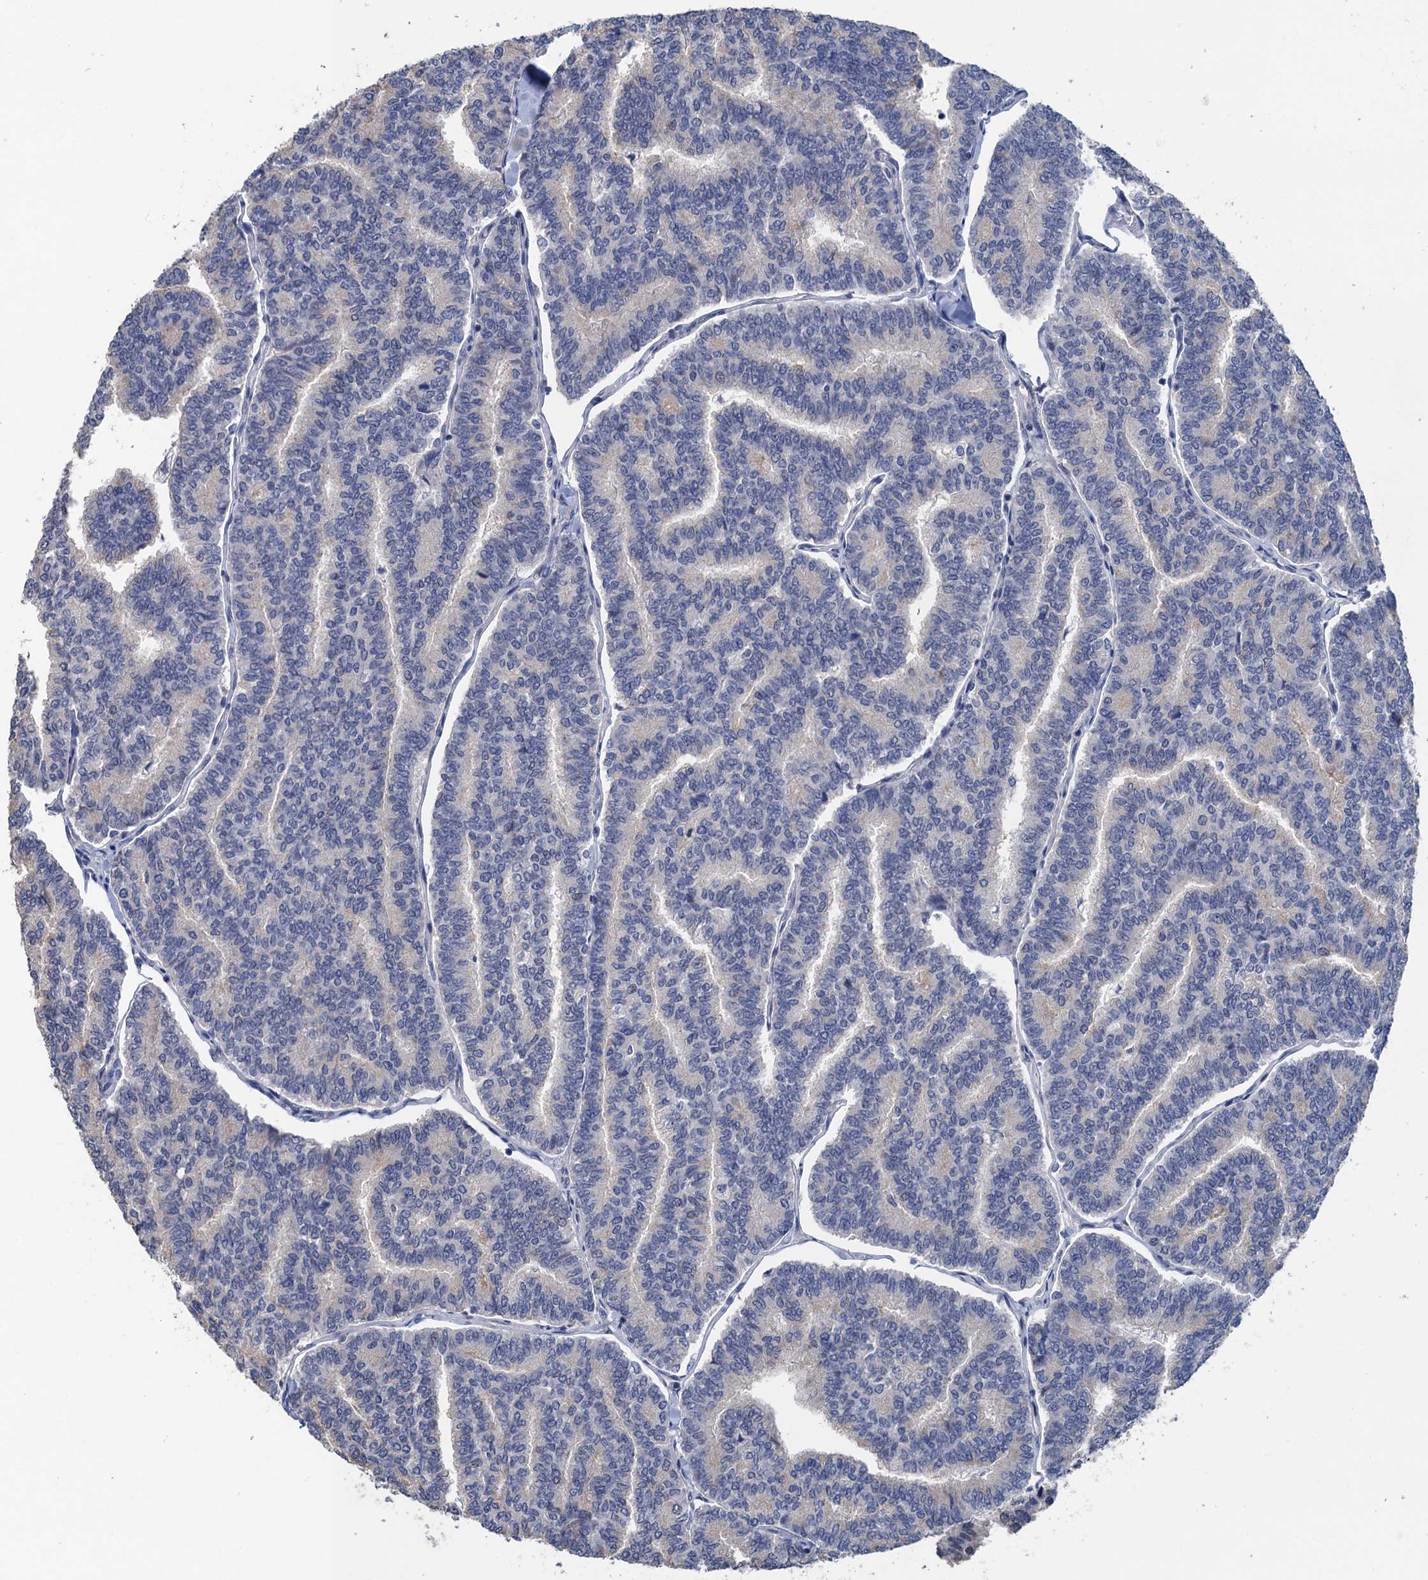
{"staining": {"intensity": "weak", "quantity": "<25%", "location": "cytoplasmic/membranous"}, "tissue": "thyroid cancer", "cell_type": "Tumor cells", "image_type": "cancer", "snomed": [{"axis": "morphology", "description": "Papillary adenocarcinoma, NOS"}, {"axis": "topography", "description": "Thyroid gland"}], "caption": "A micrograph of thyroid papillary adenocarcinoma stained for a protein exhibits no brown staining in tumor cells.", "gene": "ART5", "patient": {"sex": "female", "age": 35}}